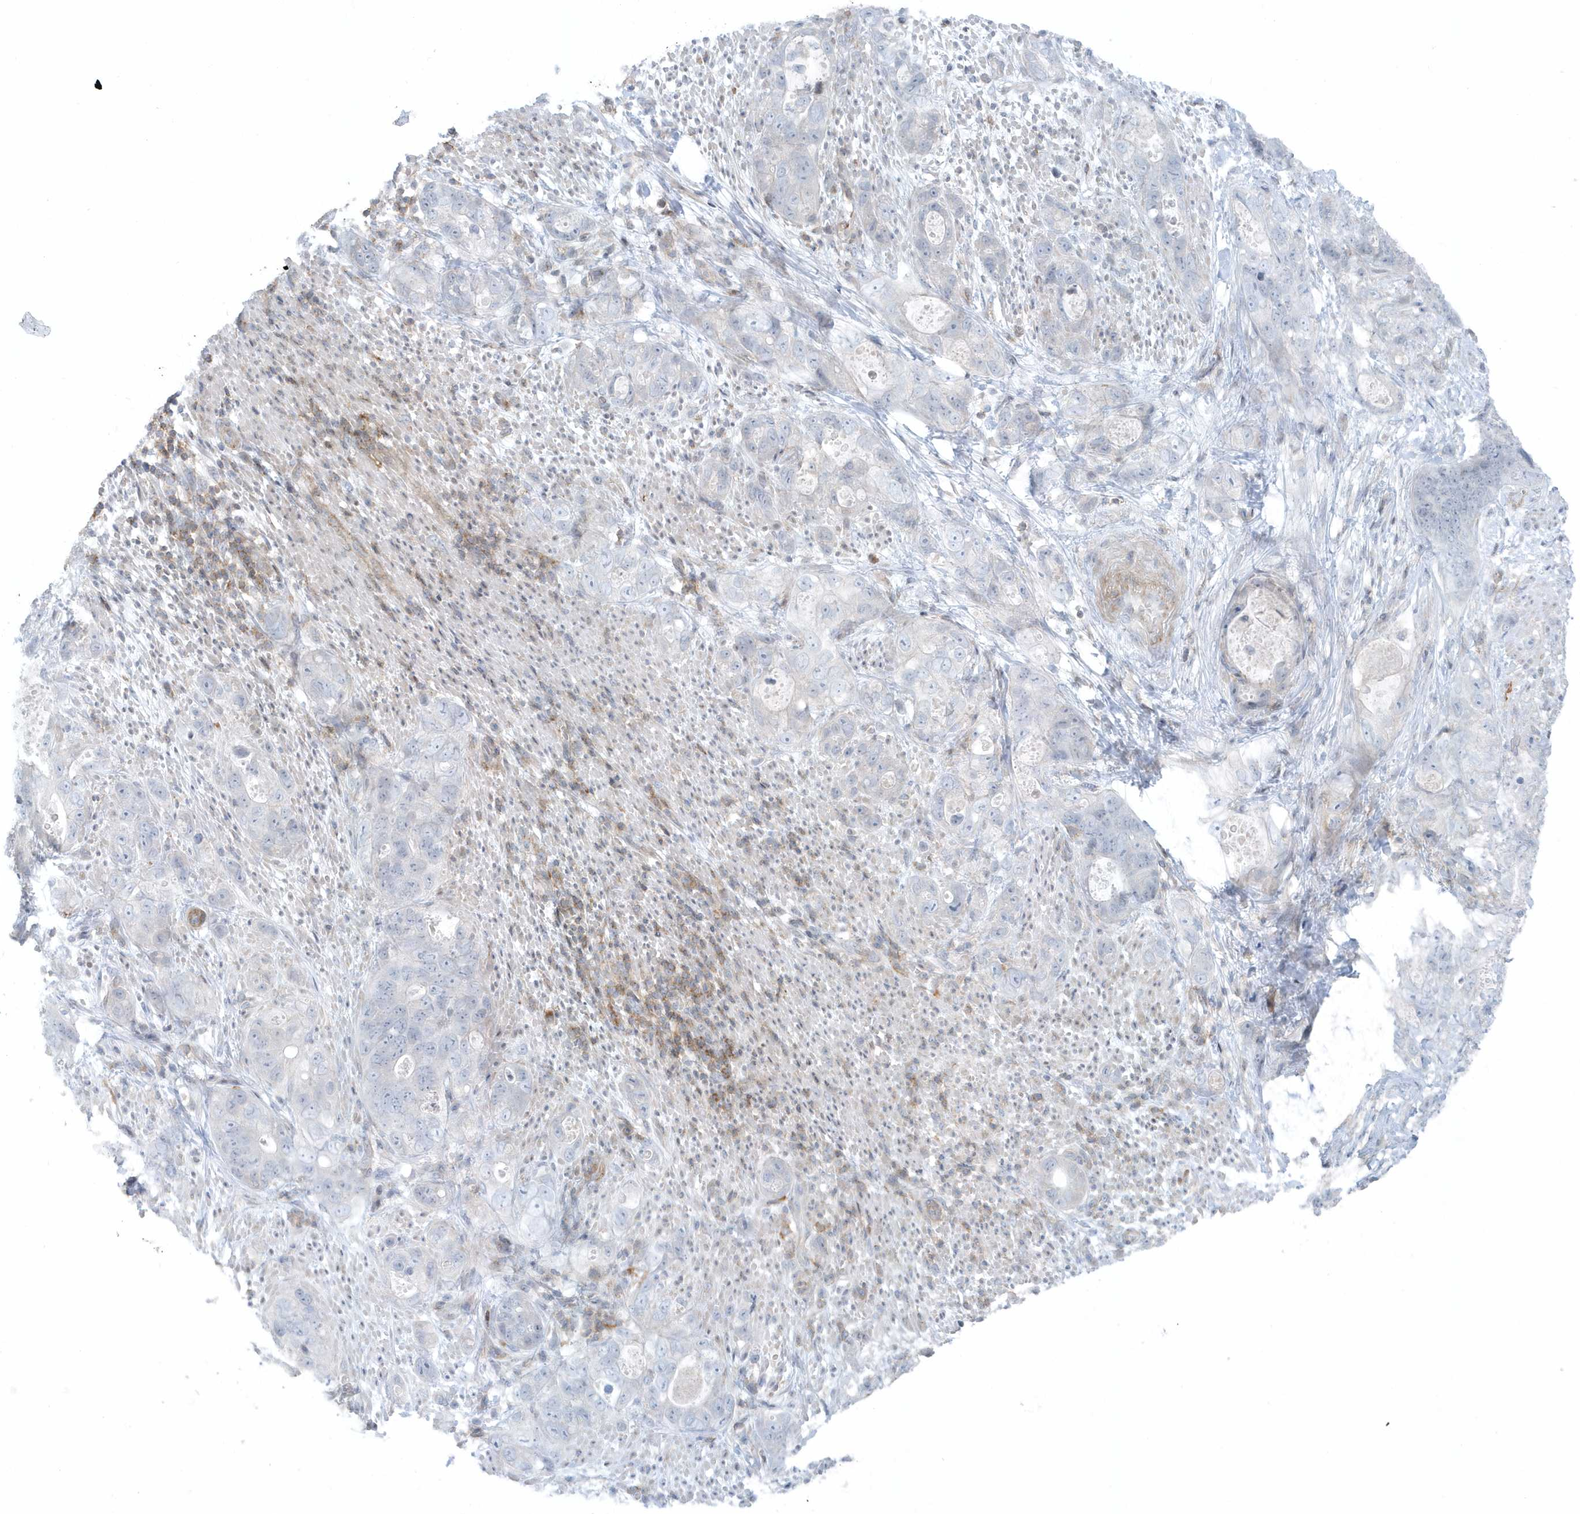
{"staining": {"intensity": "negative", "quantity": "none", "location": "none"}, "tissue": "stomach cancer", "cell_type": "Tumor cells", "image_type": "cancer", "snomed": [{"axis": "morphology", "description": "Adenocarcinoma, NOS"}, {"axis": "topography", "description": "Stomach"}], "caption": "A histopathology image of human stomach cancer (adenocarcinoma) is negative for staining in tumor cells. The staining is performed using DAB (3,3'-diaminobenzidine) brown chromogen with nuclei counter-stained in using hematoxylin.", "gene": "CACNB2", "patient": {"sex": "female", "age": 89}}